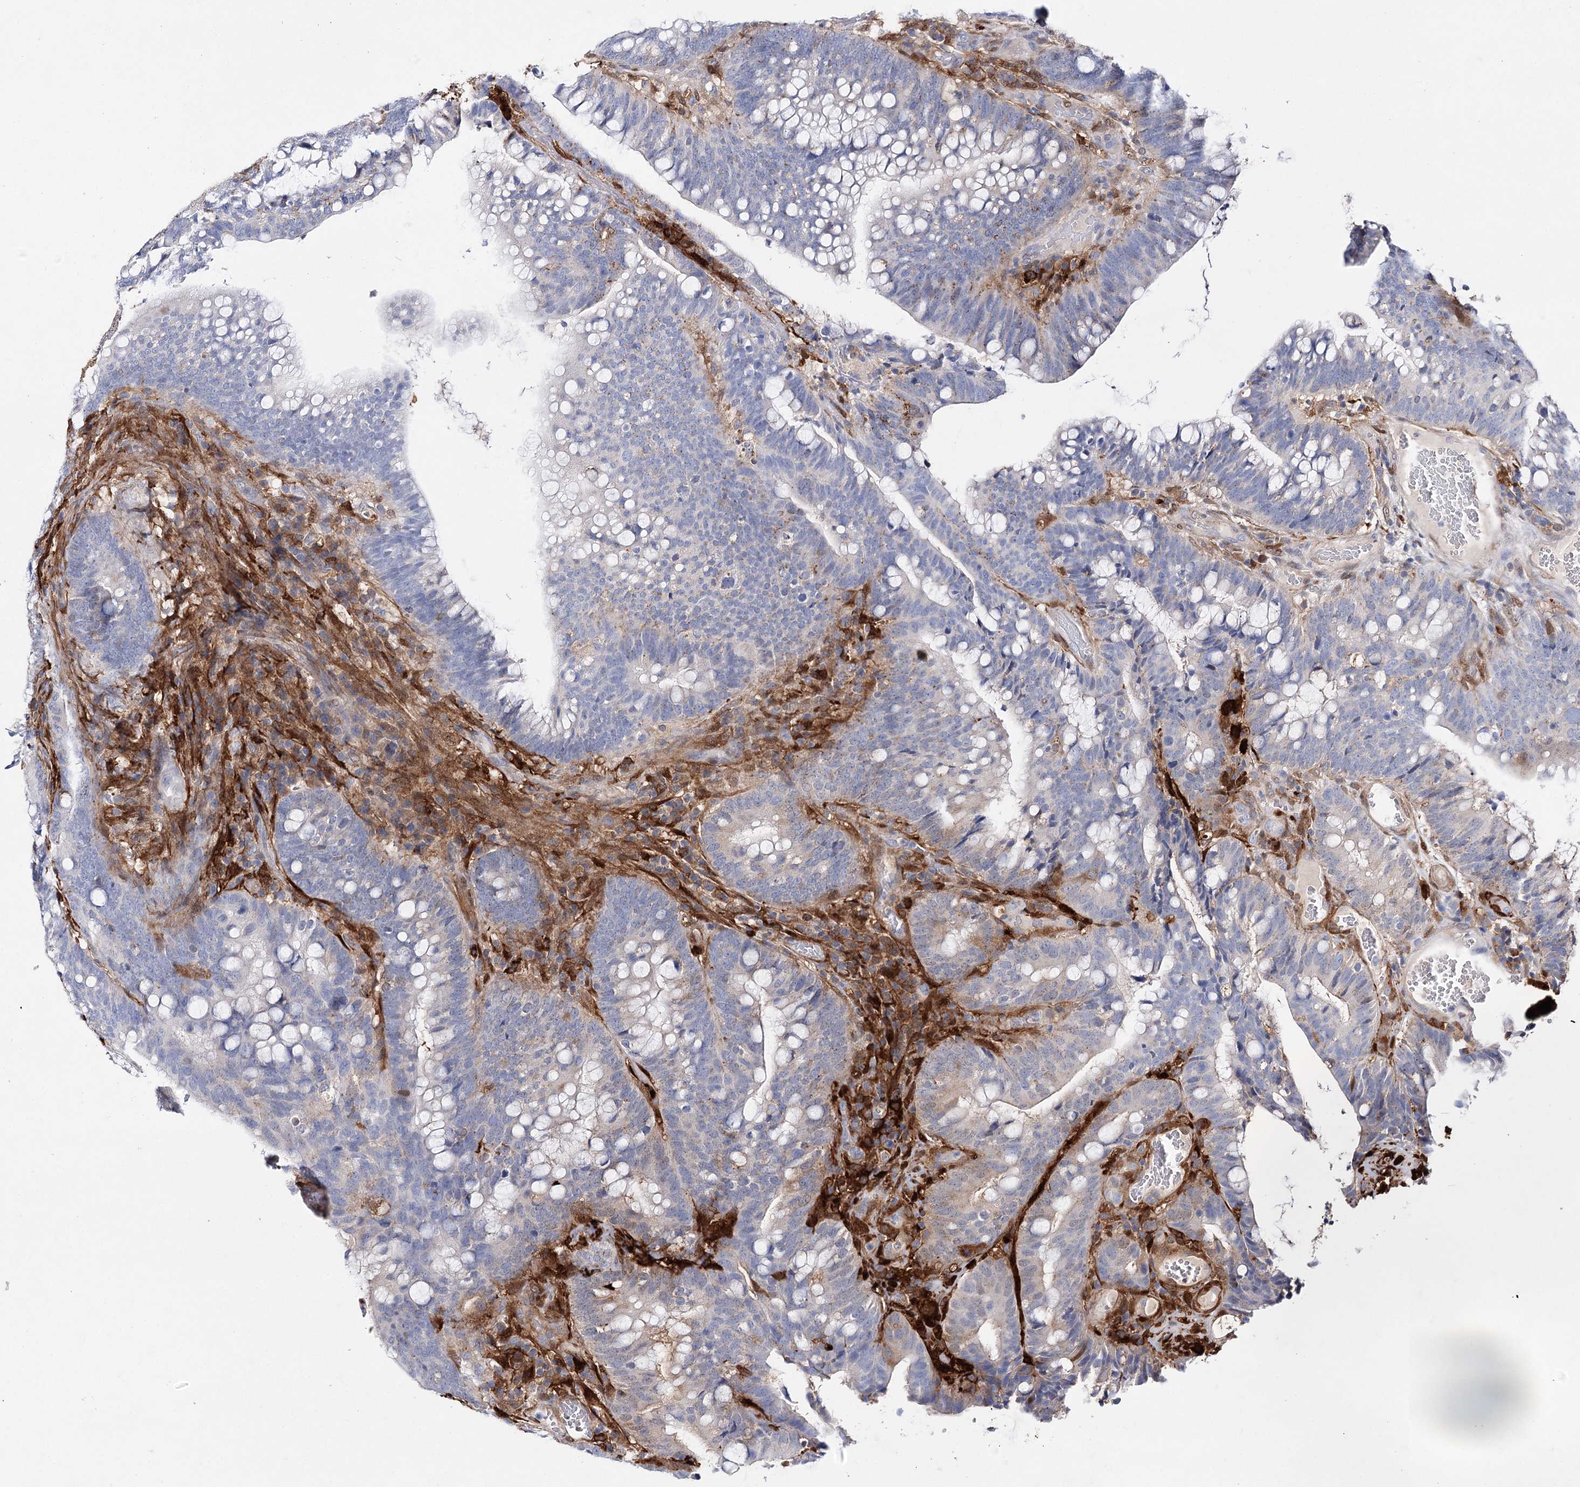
{"staining": {"intensity": "weak", "quantity": "<25%", "location": "cytoplasmic/membranous"}, "tissue": "colorectal cancer", "cell_type": "Tumor cells", "image_type": "cancer", "snomed": [{"axis": "morphology", "description": "Adenocarcinoma, NOS"}, {"axis": "topography", "description": "Colon"}], "caption": "DAB immunohistochemical staining of adenocarcinoma (colorectal) reveals no significant staining in tumor cells. Nuclei are stained in blue.", "gene": "CFAP46", "patient": {"sex": "female", "age": 66}}